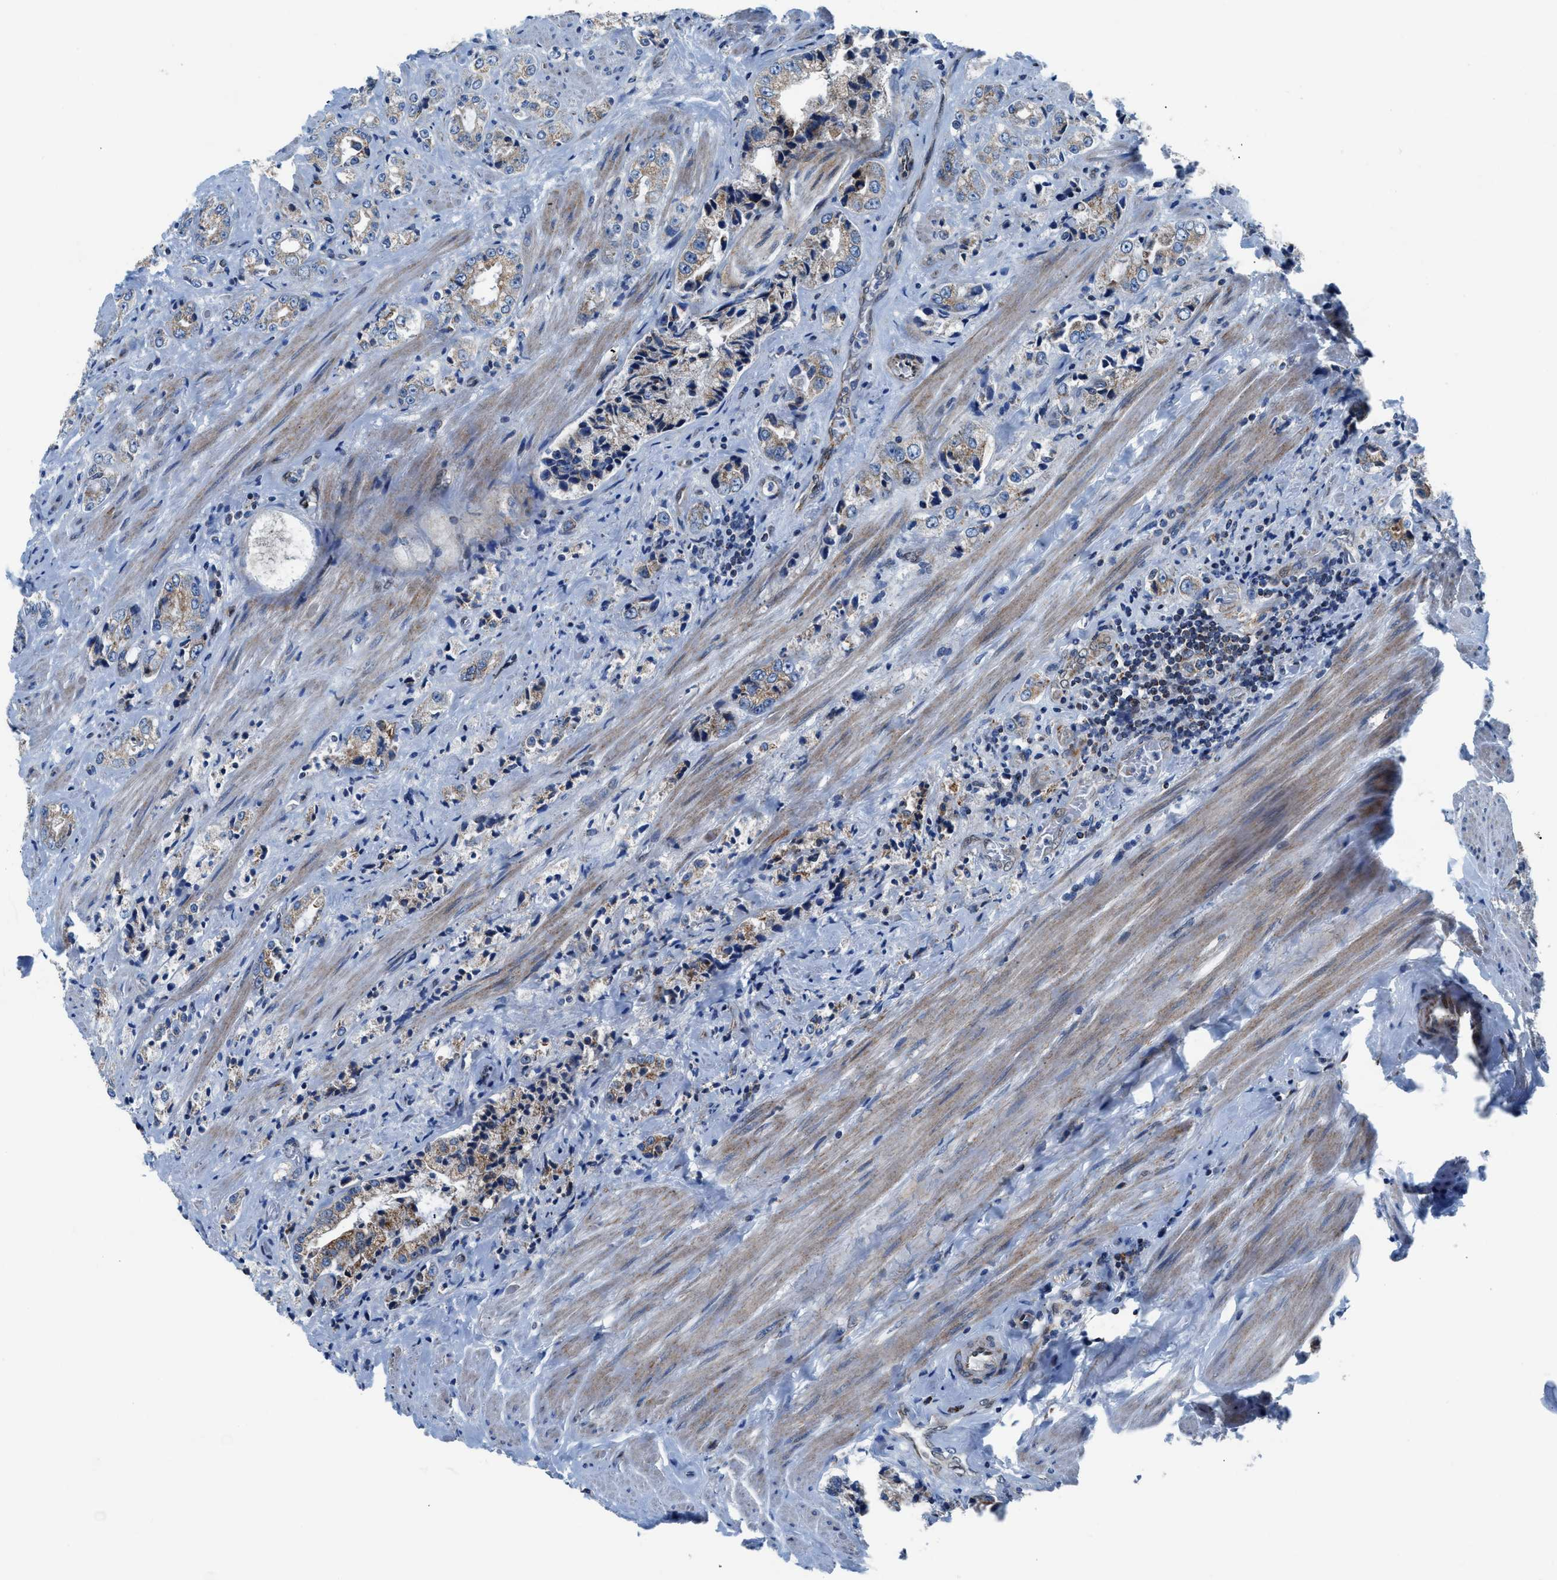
{"staining": {"intensity": "weak", "quantity": ">75%", "location": "cytoplasmic/membranous"}, "tissue": "prostate cancer", "cell_type": "Tumor cells", "image_type": "cancer", "snomed": [{"axis": "morphology", "description": "Adenocarcinoma, High grade"}, {"axis": "topography", "description": "Prostate"}], "caption": "A low amount of weak cytoplasmic/membranous expression is identified in about >75% of tumor cells in prostate cancer (high-grade adenocarcinoma) tissue. Nuclei are stained in blue.", "gene": "LMO2", "patient": {"sex": "male", "age": 61}}